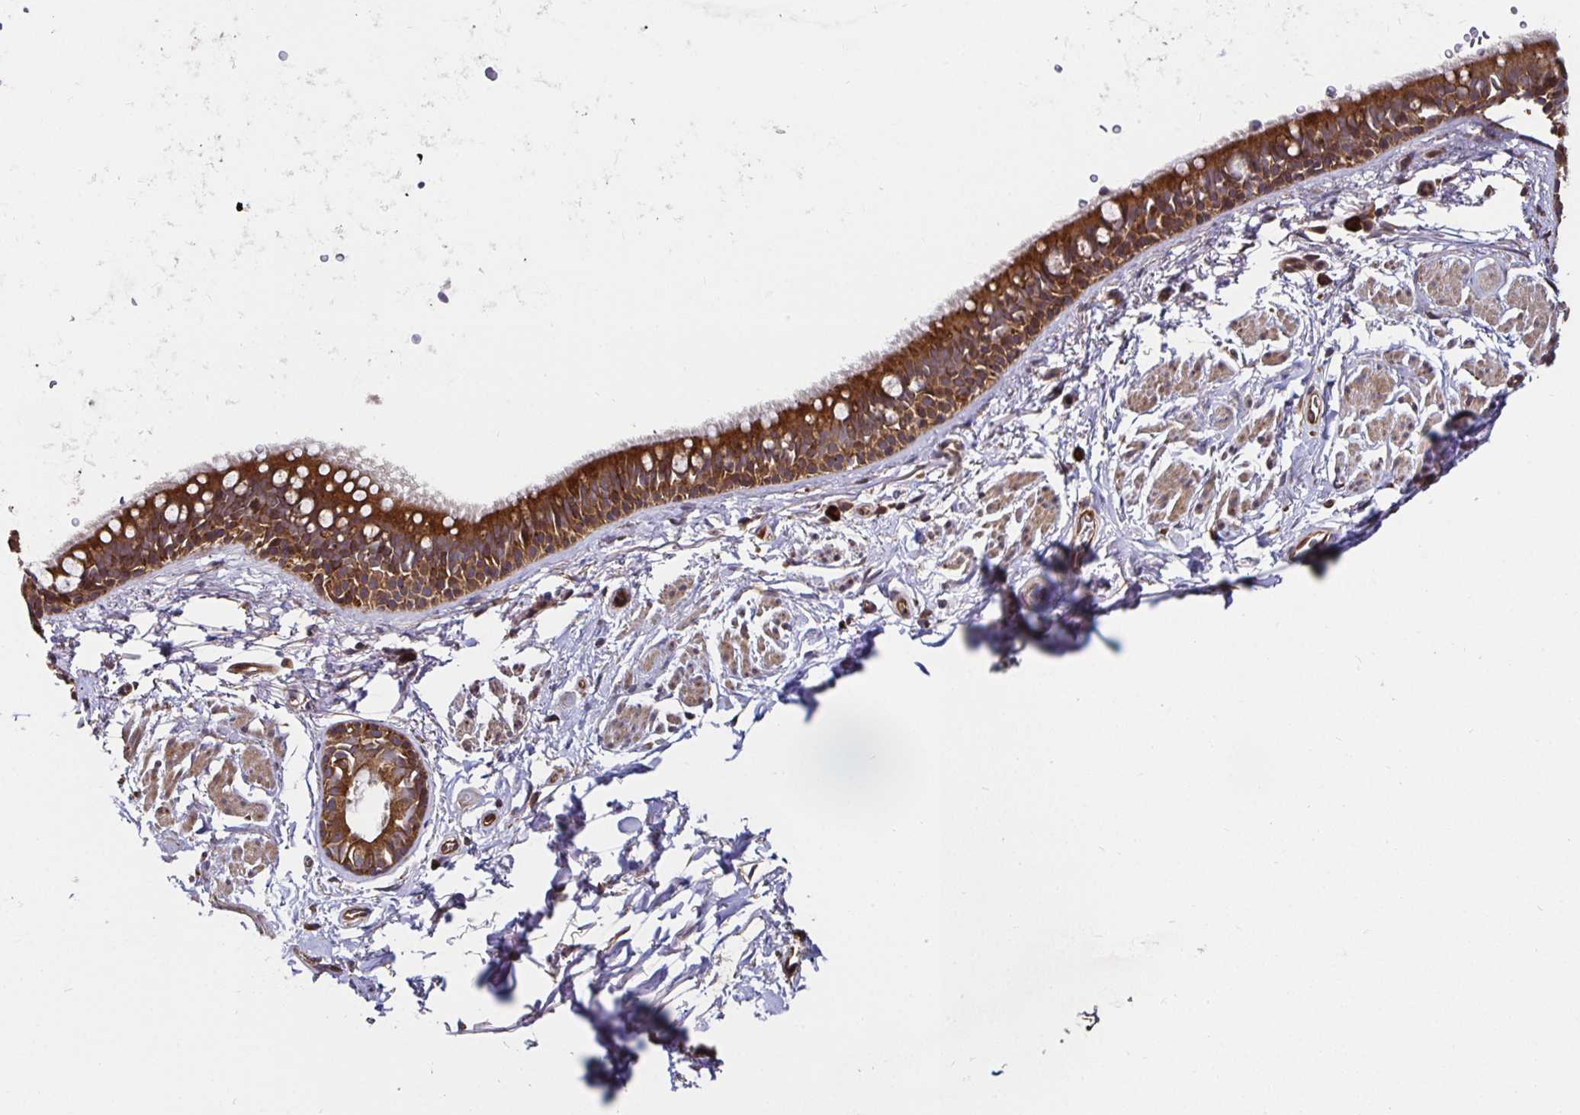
{"staining": {"intensity": "strong", "quantity": ">75%", "location": "cytoplasmic/membranous"}, "tissue": "bronchus", "cell_type": "Respiratory epithelial cells", "image_type": "normal", "snomed": [{"axis": "morphology", "description": "Normal tissue, NOS"}, {"axis": "topography", "description": "Lymph node"}, {"axis": "topography", "description": "Cartilage tissue"}, {"axis": "topography", "description": "Bronchus"}], "caption": "Immunohistochemistry (IHC) of unremarkable bronchus reveals high levels of strong cytoplasmic/membranous positivity in about >75% of respiratory epithelial cells.", "gene": "MLST8", "patient": {"sex": "female", "age": 70}}